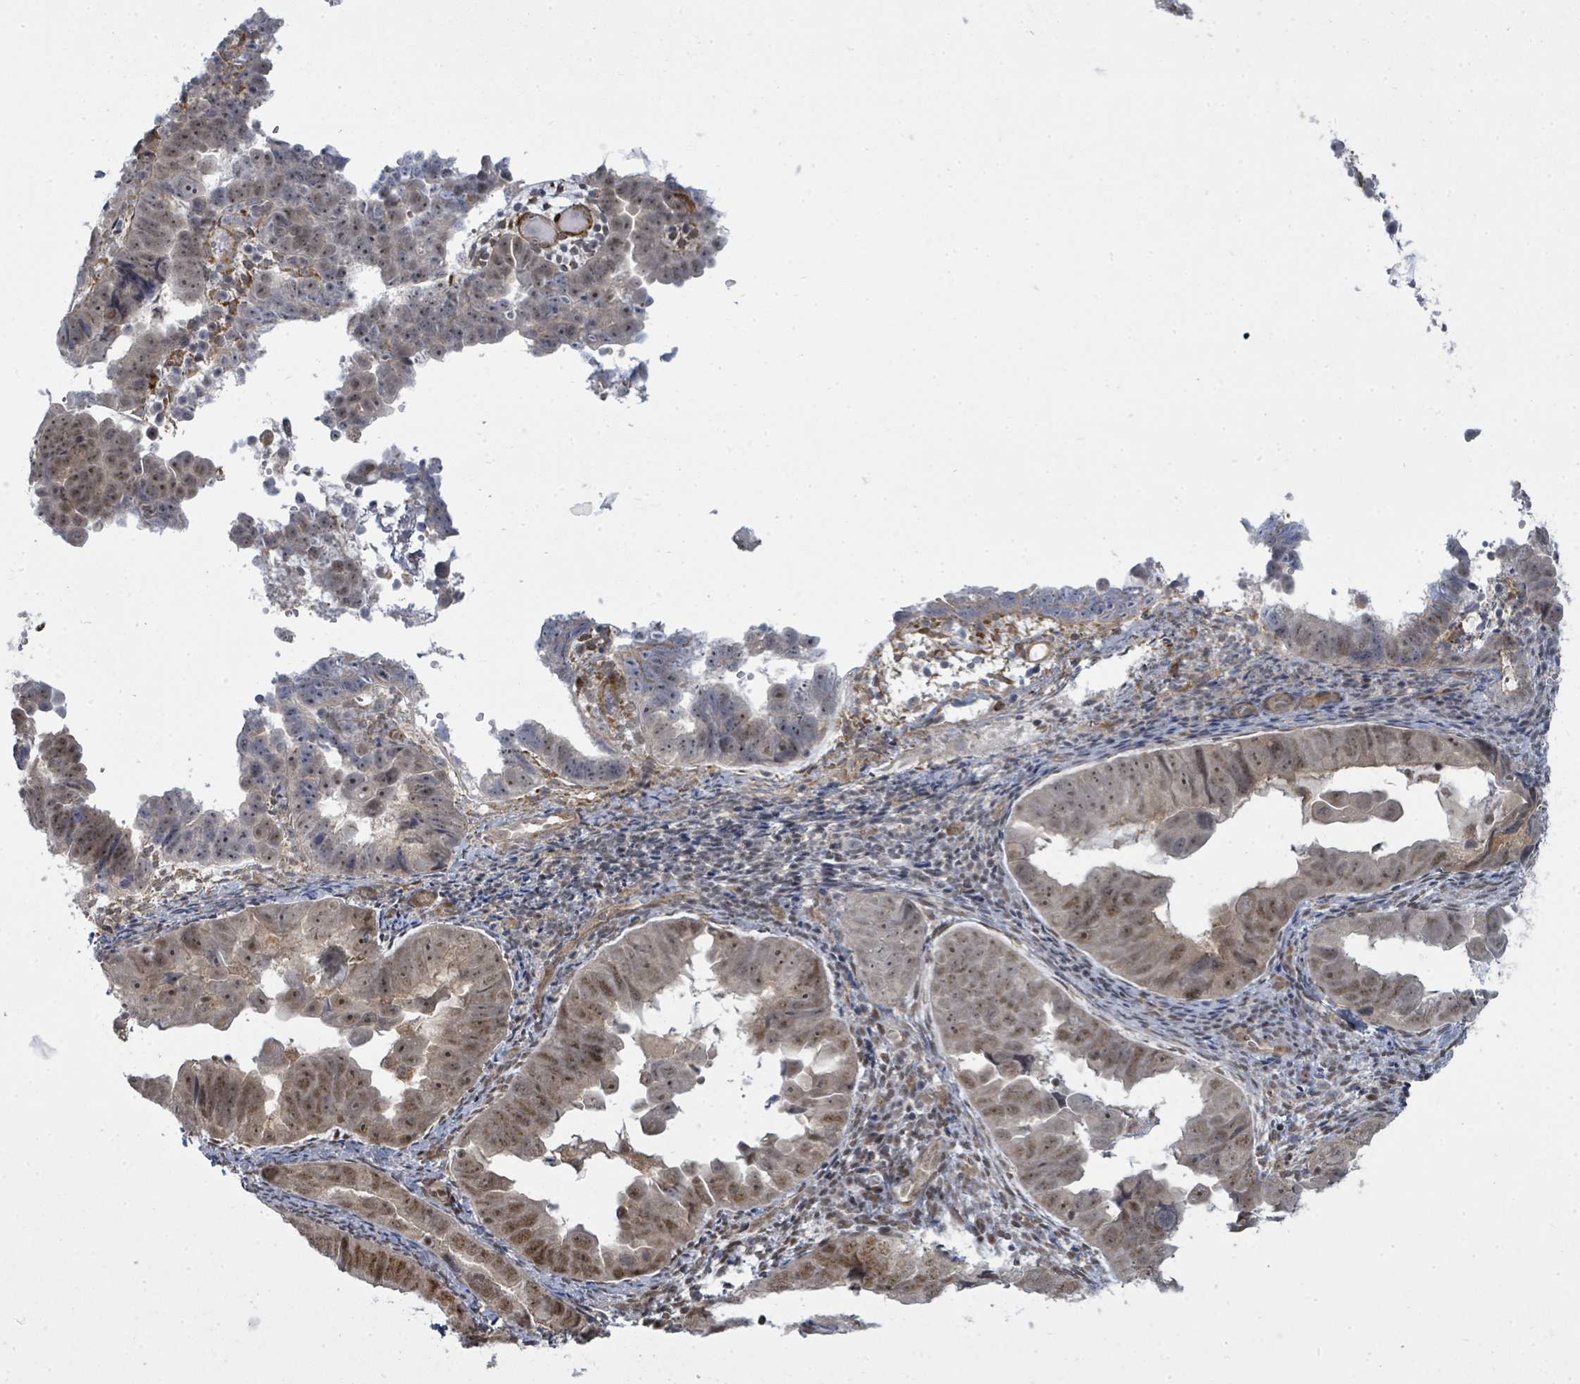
{"staining": {"intensity": "moderate", "quantity": "25%-75%", "location": "nuclear"}, "tissue": "endometrial cancer", "cell_type": "Tumor cells", "image_type": "cancer", "snomed": [{"axis": "morphology", "description": "Adenocarcinoma, NOS"}, {"axis": "topography", "description": "Endometrium"}], "caption": "Human endometrial cancer (adenocarcinoma) stained for a protein (brown) displays moderate nuclear positive expression in approximately 25%-75% of tumor cells.", "gene": "PSMG2", "patient": {"sex": "female", "age": 75}}